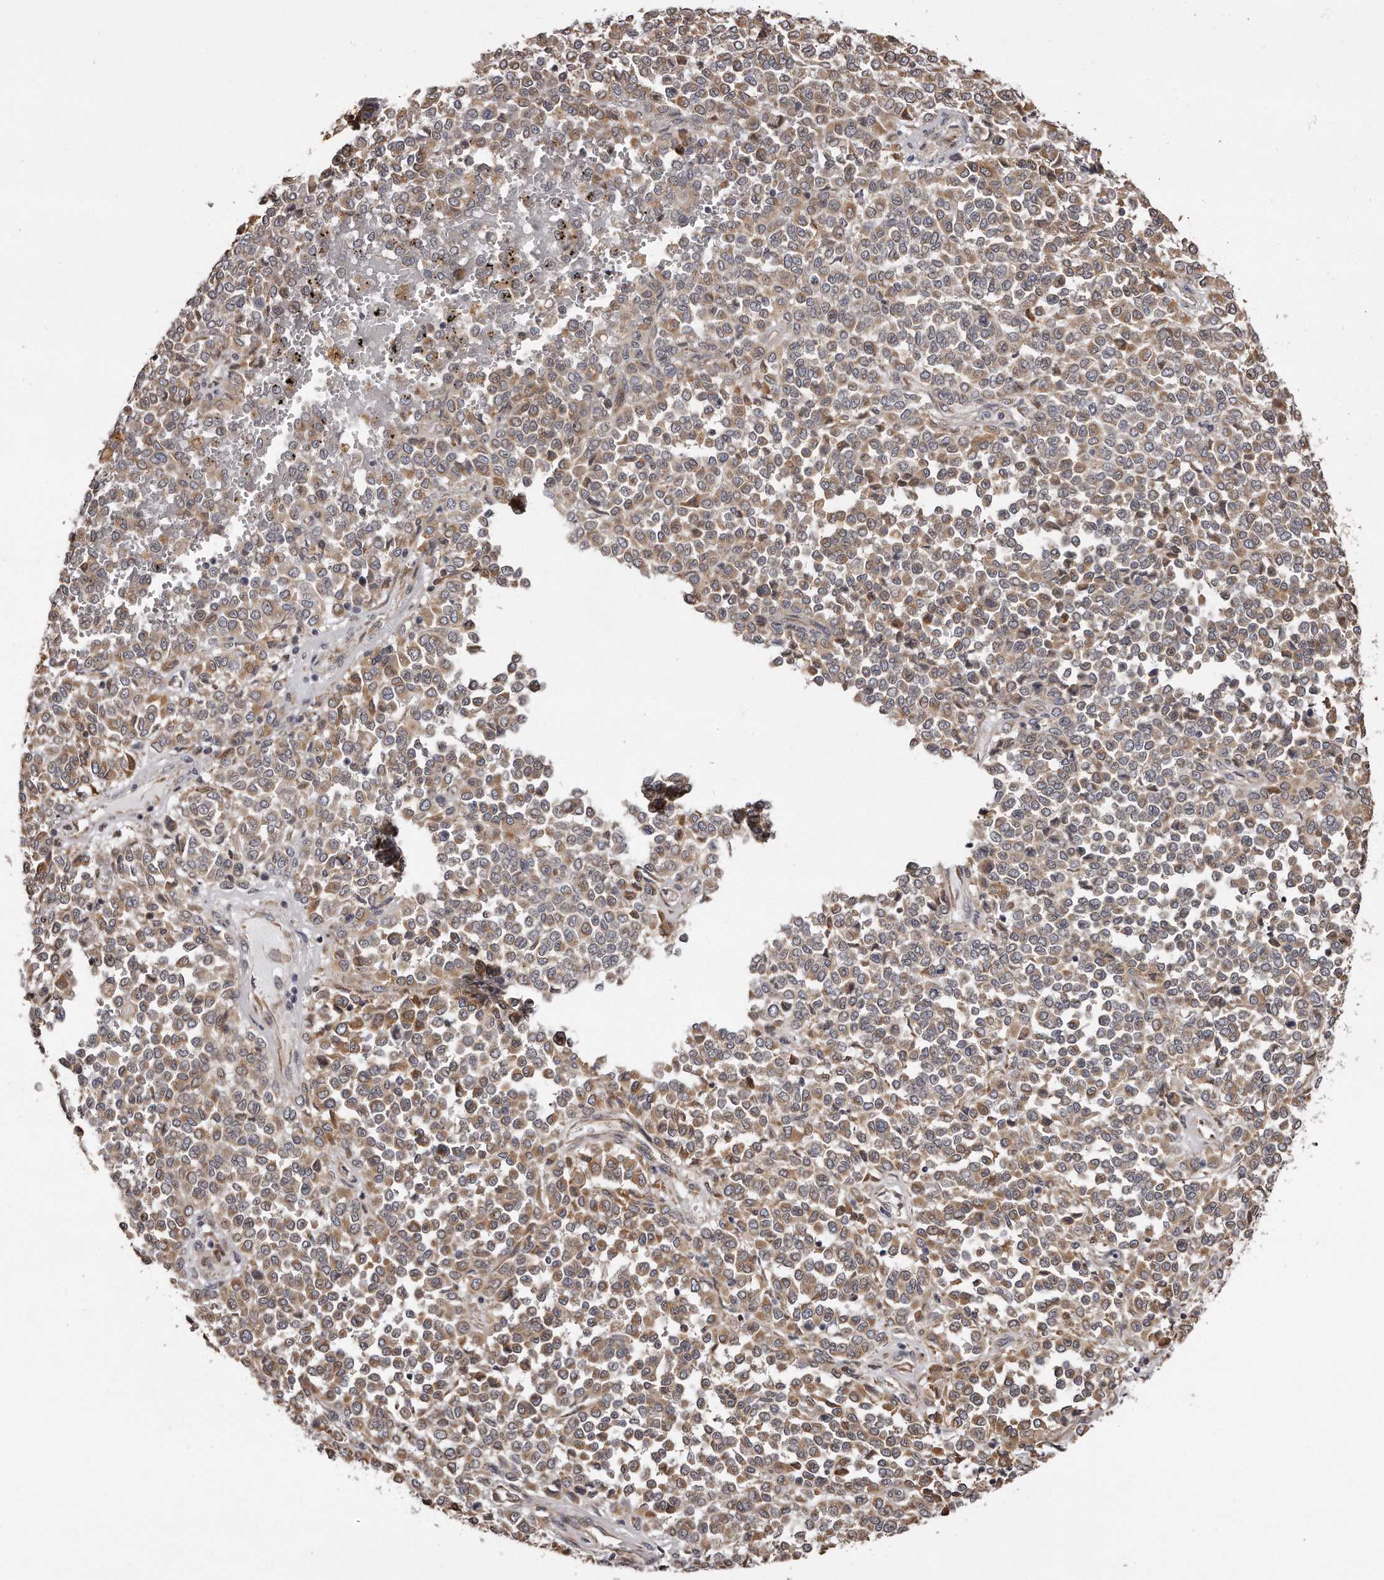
{"staining": {"intensity": "moderate", "quantity": ">75%", "location": "cytoplasmic/membranous"}, "tissue": "melanoma", "cell_type": "Tumor cells", "image_type": "cancer", "snomed": [{"axis": "morphology", "description": "Malignant melanoma, Metastatic site"}, {"axis": "topography", "description": "Pancreas"}], "caption": "Tumor cells show moderate cytoplasmic/membranous staining in approximately >75% of cells in malignant melanoma (metastatic site). Ihc stains the protein of interest in brown and the nuclei are stained blue.", "gene": "TRAPPC14", "patient": {"sex": "female", "age": 30}}